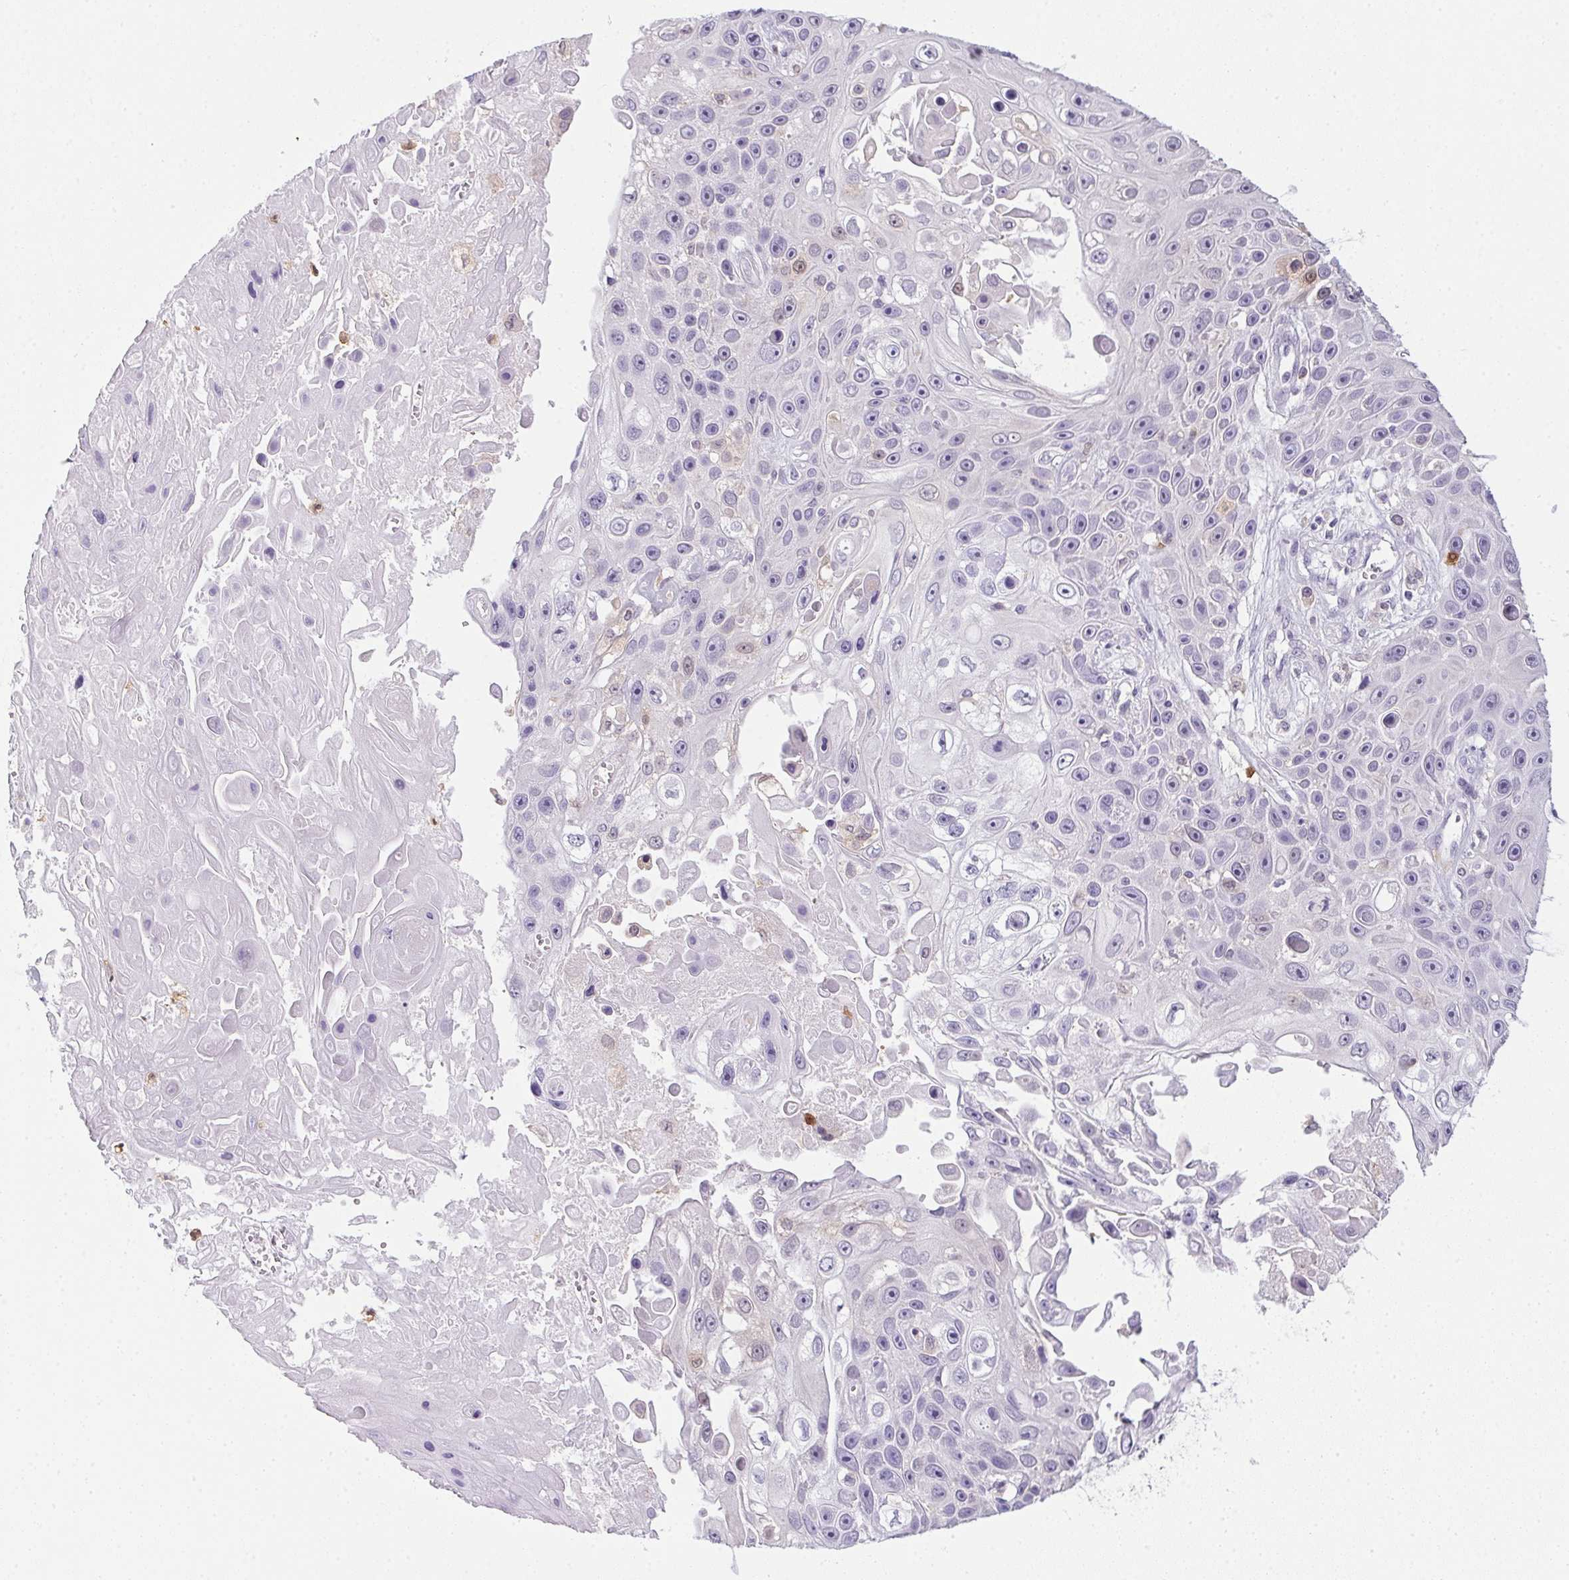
{"staining": {"intensity": "negative", "quantity": "none", "location": "none"}, "tissue": "skin cancer", "cell_type": "Tumor cells", "image_type": "cancer", "snomed": [{"axis": "morphology", "description": "Squamous cell carcinoma, NOS"}, {"axis": "topography", "description": "Skin"}], "caption": "DAB (3,3'-diaminobenzidine) immunohistochemical staining of human skin cancer demonstrates no significant expression in tumor cells.", "gene": "DNAJC5G", "patient": {"sex": "male", "age": 82}}